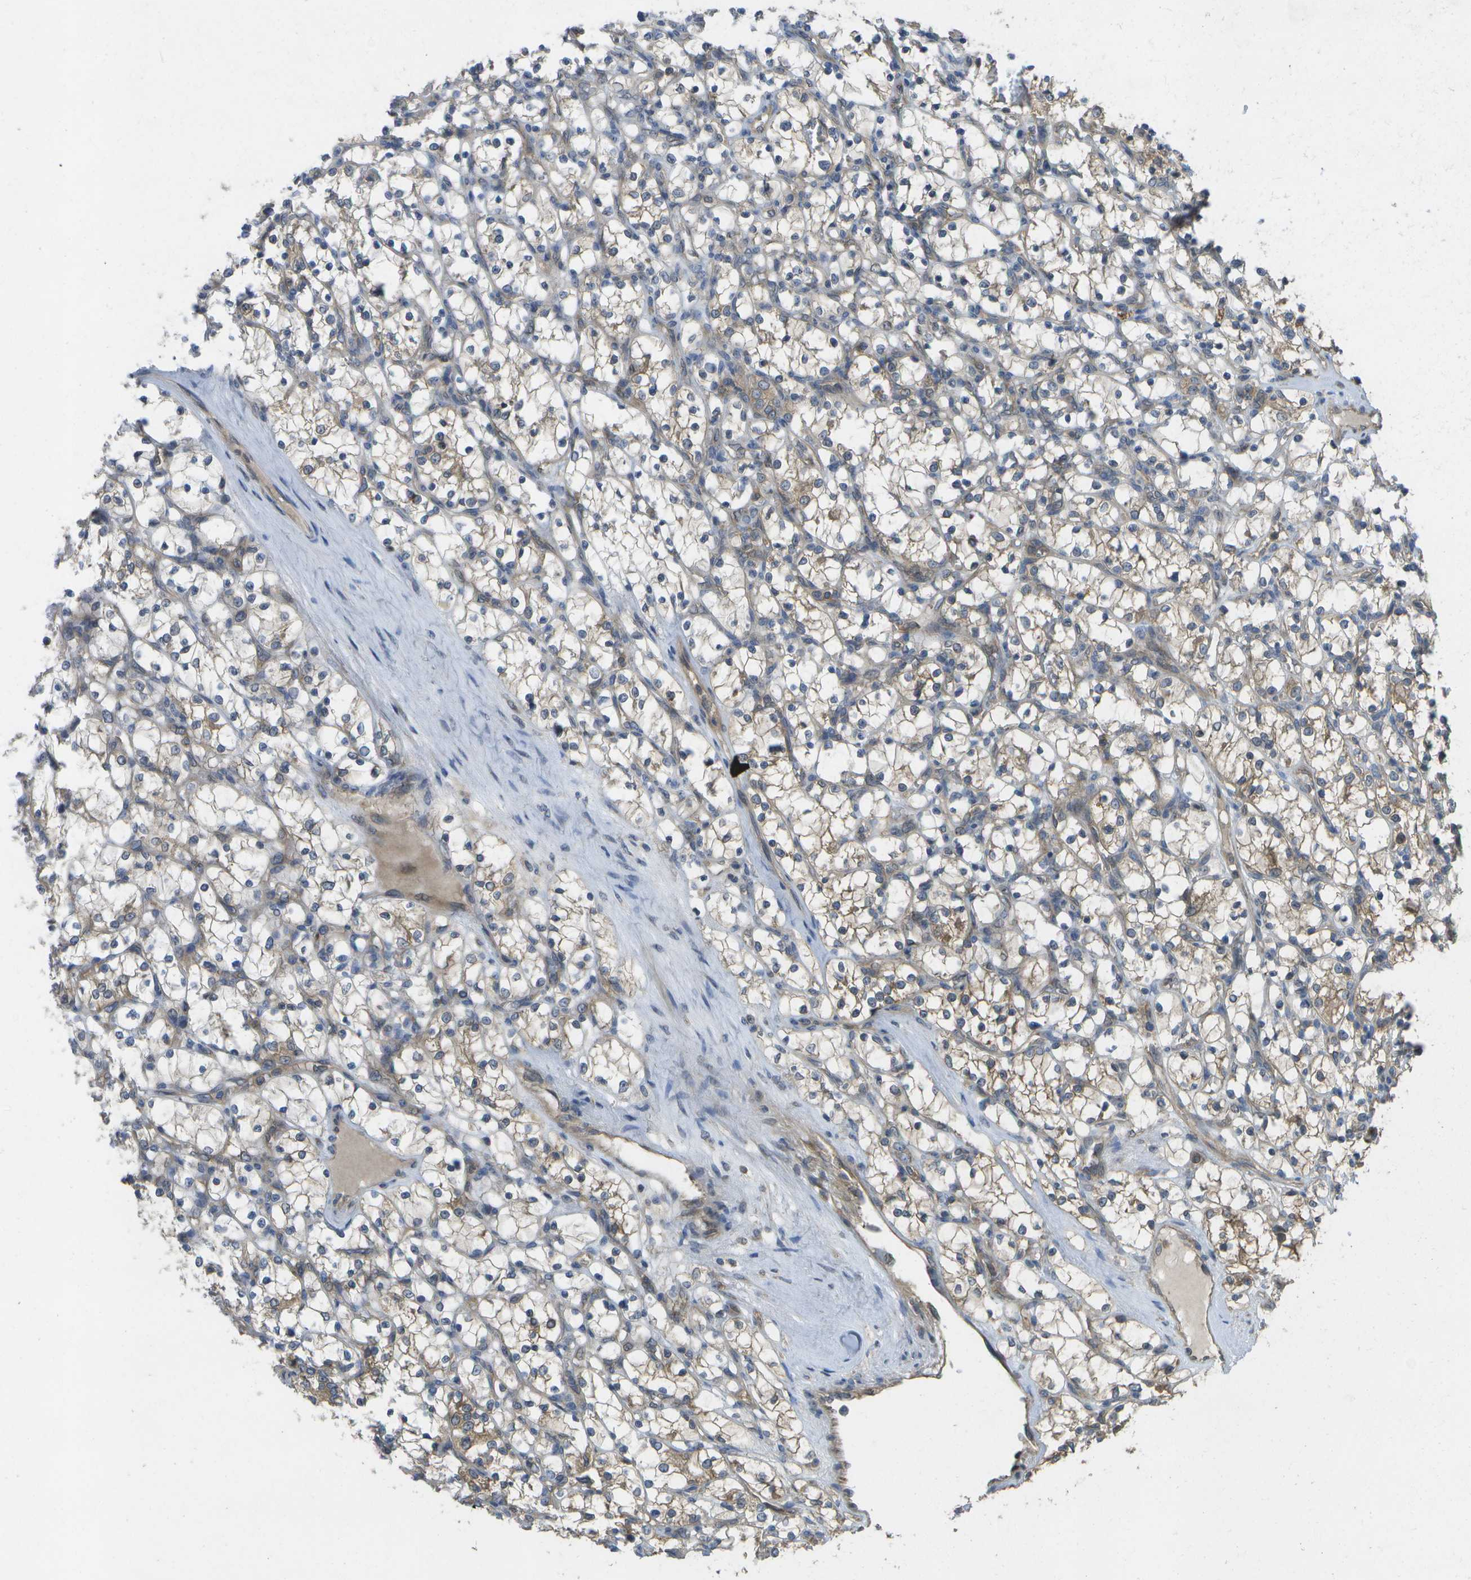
{"staining": {"intensity": "moderate", "quantity": "25%-75%", "location": "cytoplasmic/membranous"}, "tissue": "renal cancer", "cell_type": "Tumor cells", "image_type": "cancer", "snomed": [{"axis": "morphology", "description": "Adenocarcinoma, NOS"}, {"axis": "topography", "description": "Kidney"}], "caption": "Approximately 25%-75% of tumor cells in renal adenocarcinoma show moderate cytoplasmic/membranous protein positivity as visualized by brown immunohistochemical staining.", "gene": "DPM3", "patient": {"sex": "female", "age": 69}}